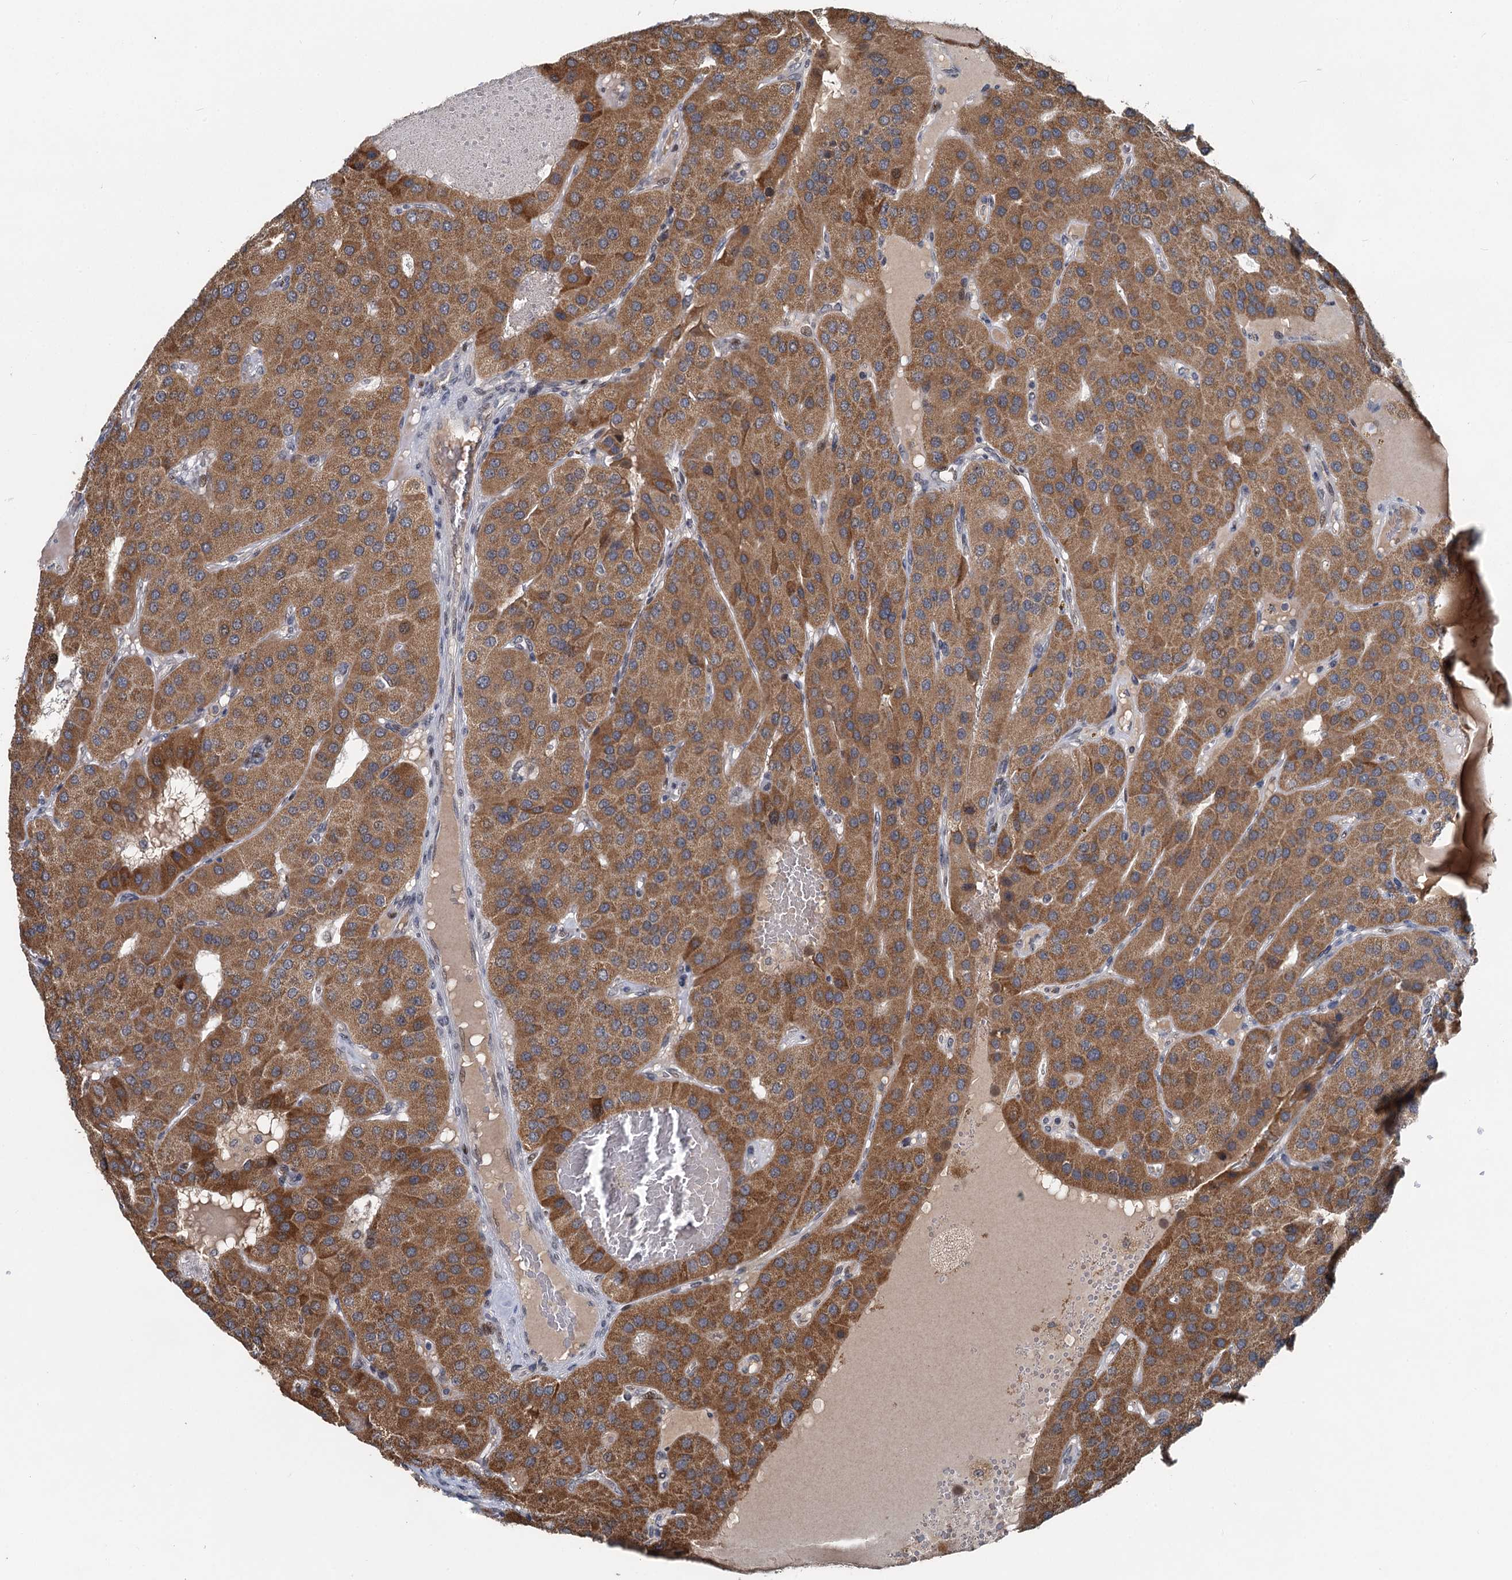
{"staining": {"intensity": "moderate", "quantity": ">75%", "location": "cytoplasmic/membranous"}, "tissue": "parathyroid gland", "cell_type": "Glandular cells", "image_type": "normal", "snomed": [{"axis": "morphology", "description": "Normal tissue, NOS"}, {"axis": "morphology", "description": "Adenoma, NOS"}, {"axis": "topography", "description": "Parathyroid gland"}], "caption": "Immunohistochemistry (IHC) (DAB (3,3'-diaminobenzidine)) staining of benign human parathyroid gland displays moderate cytoplasmic/membranous protein expression in about >75% of glandular cells. (DAB = brown stain, brightfield microscopy at high magnification).", "gene": "RITA1", "patient": {"sex": "female", "age": 86}}